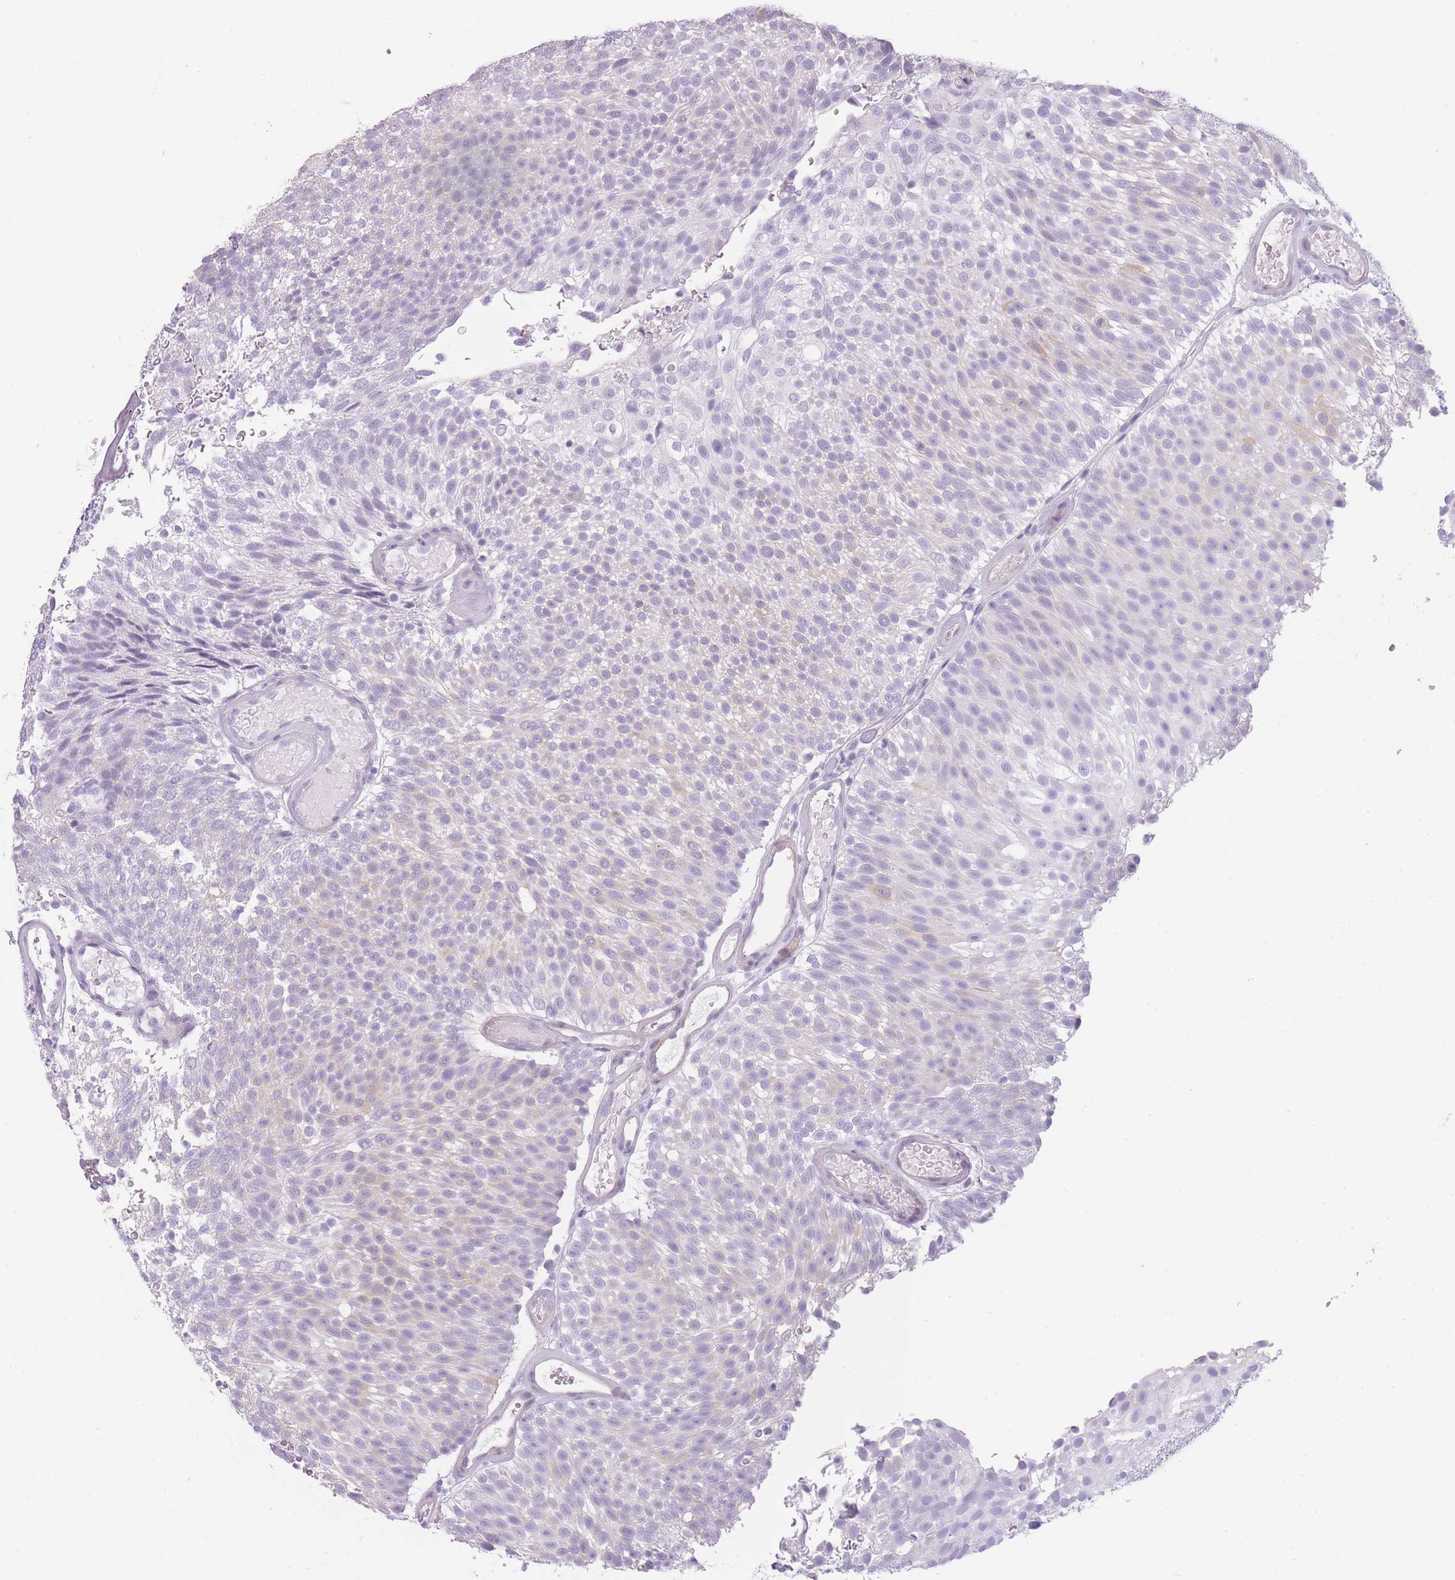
{"staining": {"intensity": "weak", "quantity": "<25%", "location": "cytoplasmic/membranous"}, "tissue": "urothelial cancer", "cell_type": "Tumor cells", "image_type": "cancer", "snomed": [{"axis": "morphology", "description": "Urothelial carcinoma, Low grade"}, {"axis": "topography", "description": "Urinary bladder"}], "caption": "This is a micrograph of IHC staining of low-grade urothelial carcinoma, which shows no staining in tumor cells.", "gene": "GGT1", "patient": {"sex": "male", "age": 78}}